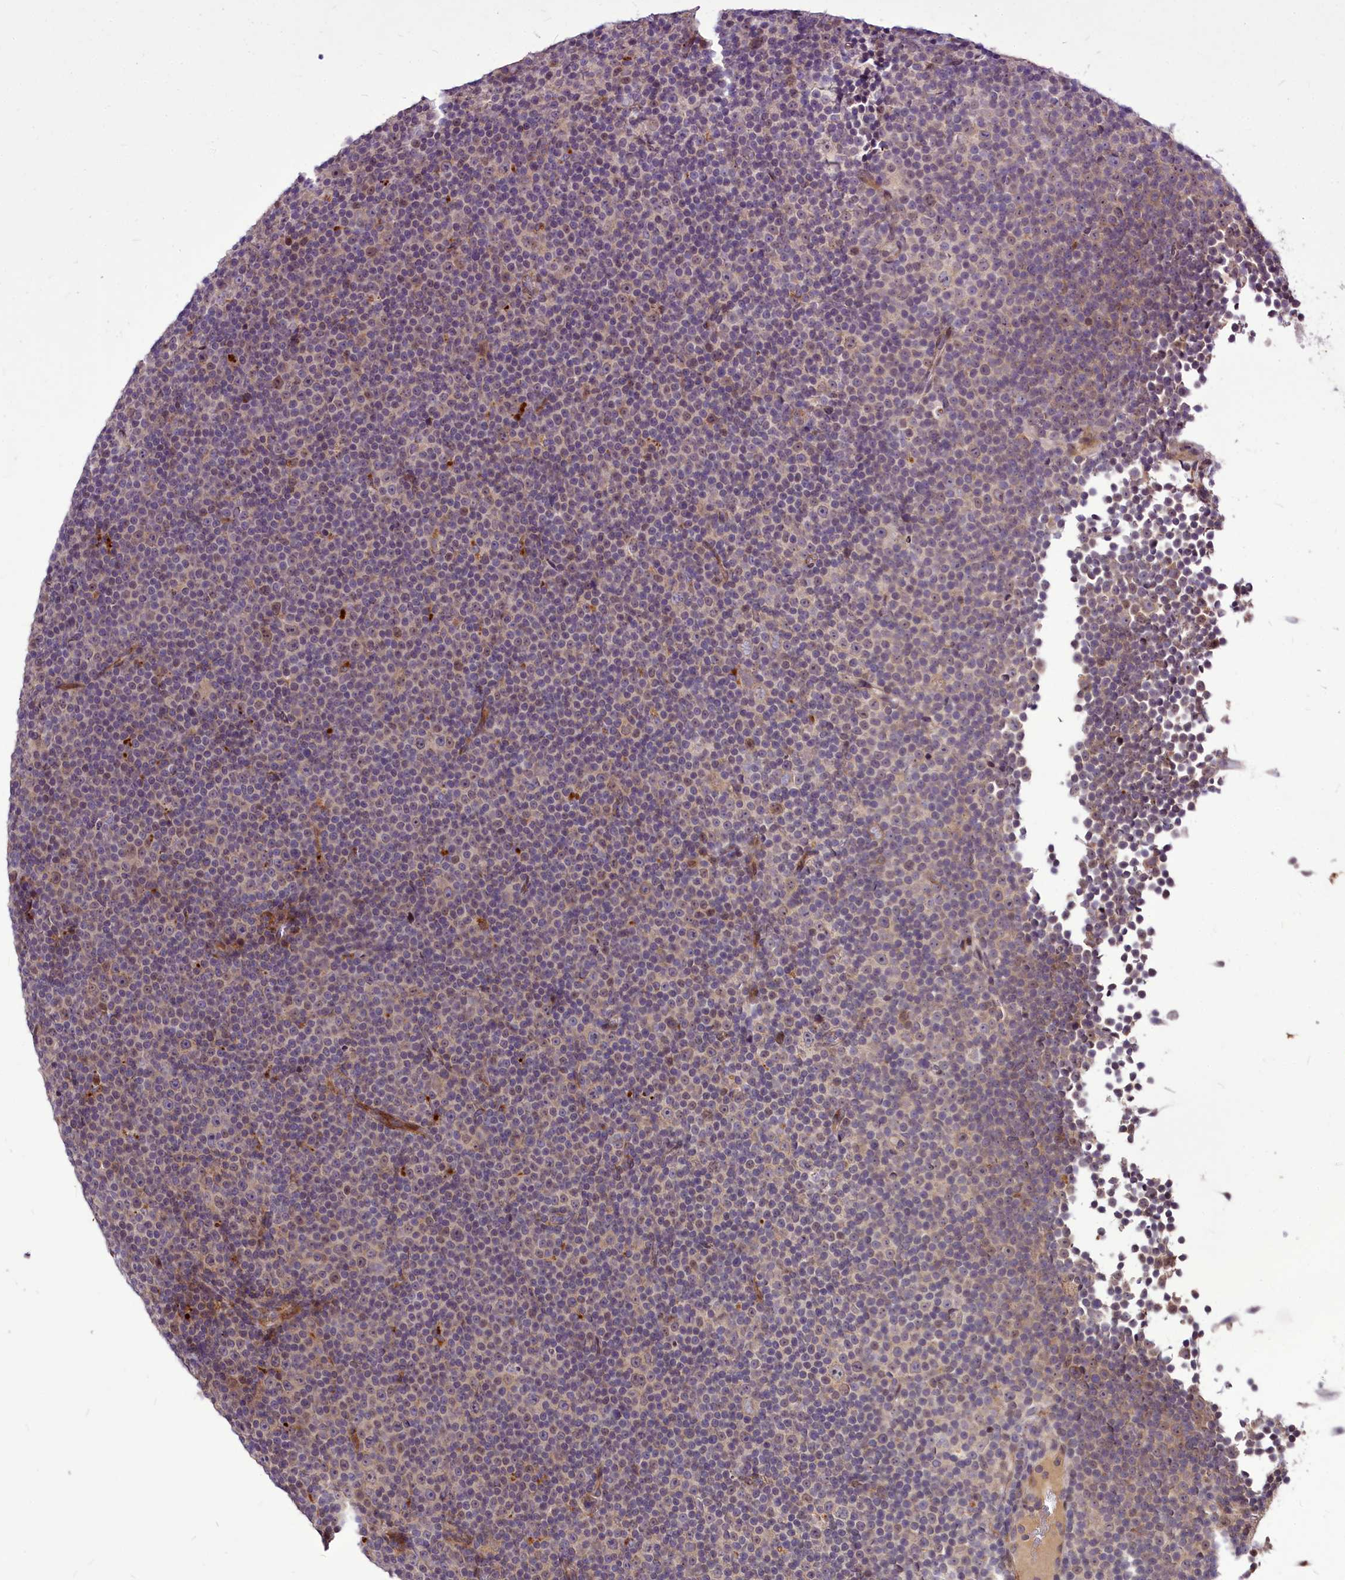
{"staining": {"intensity": "negative", "quantity": "none", "location": "none"}, "tissue": "lymphoma", "cell_type": "Tumor cells", "image_type": "cancer", "snomed": [{"axis": "morphology", "description": "Malignant lymphoma, non-Hodgkin's type, Low grade"}, {"axis": "topography", "description": "Lymph node"}], "caption": "Malignant lymphoma, non-Hodgkin's type (low-grade) was stained to show a protein in brown. There is no significant positivity in tumor cells.", "gene": "C11orf86", "patient": {"sex": "female", "age": 67}}